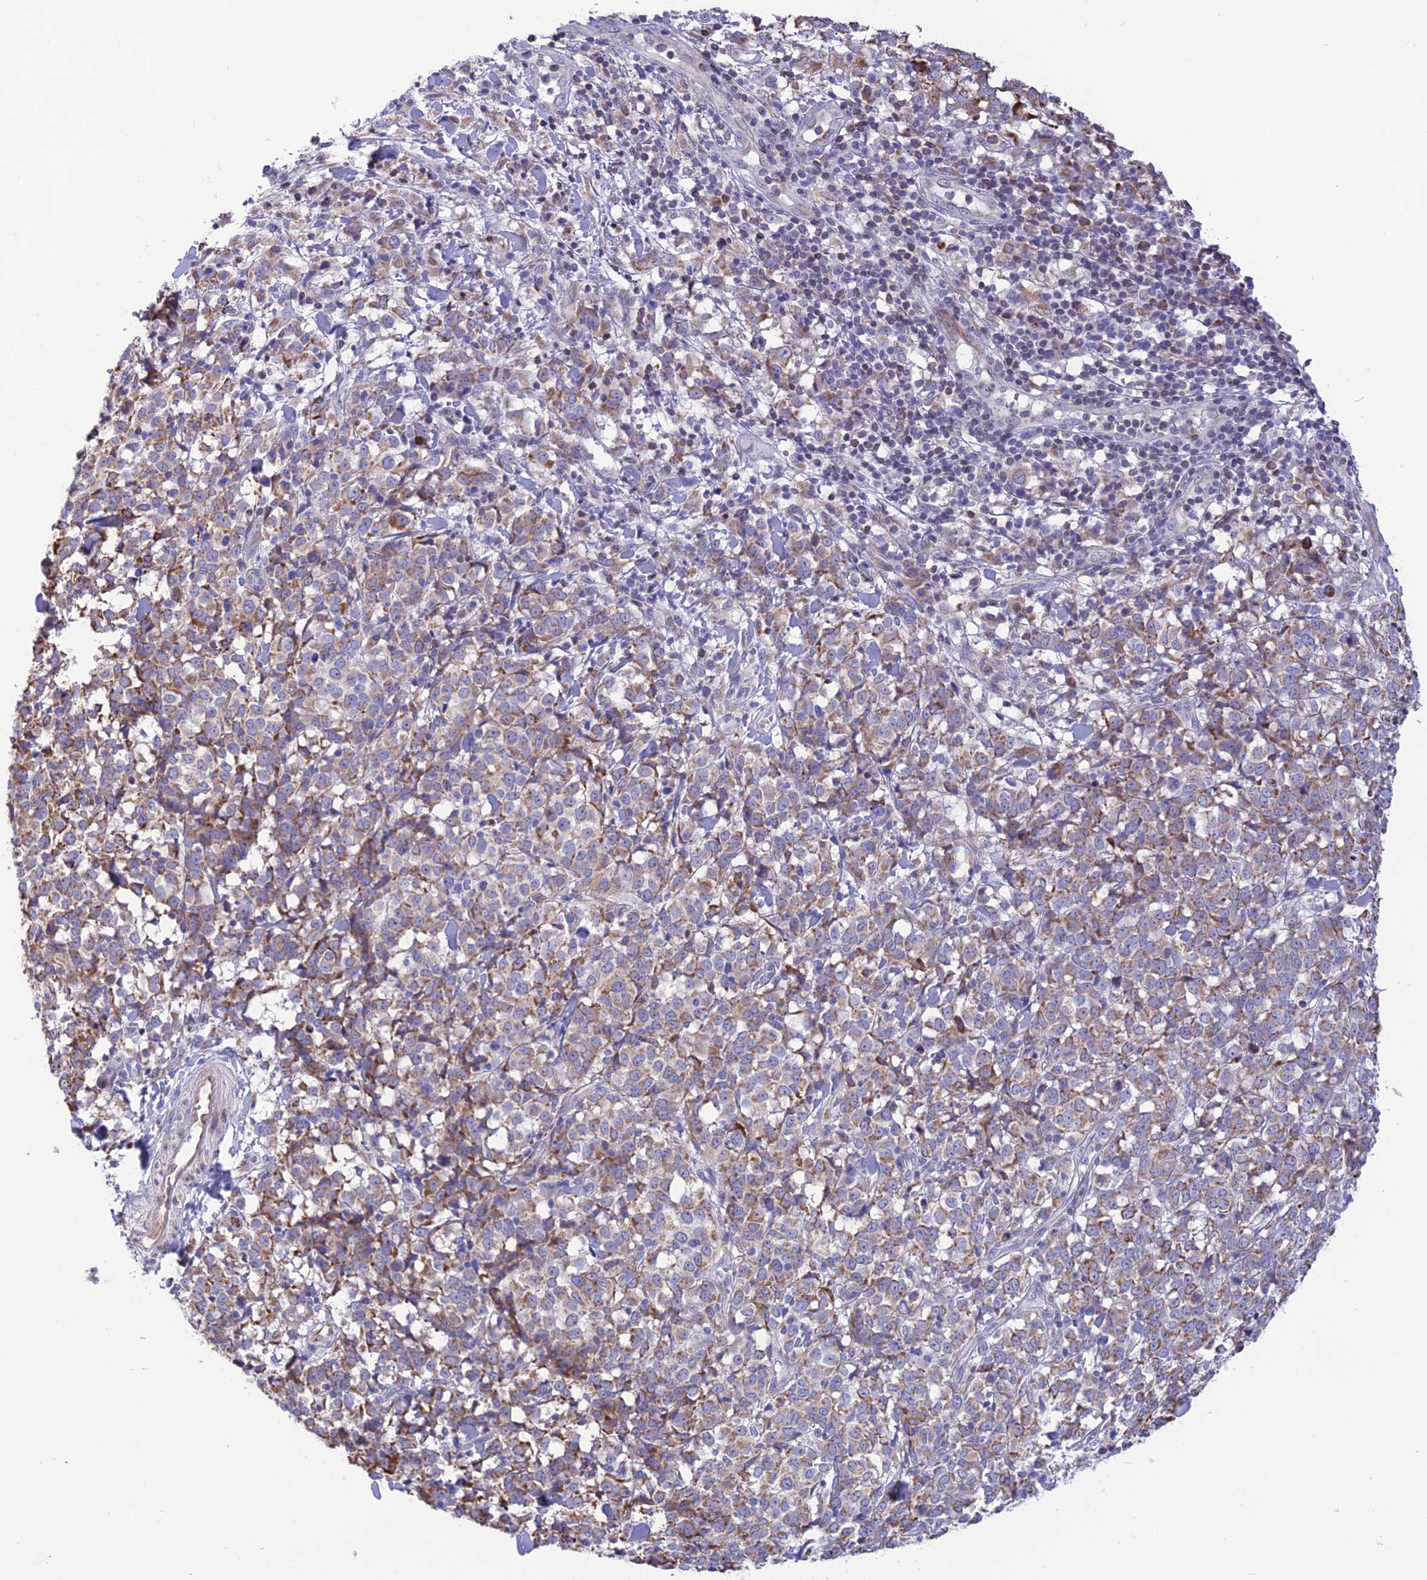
{"staining": {"intensity": "moderate", "quantity": "25%-75%", "location": "cytoplasmic/membranous"}, "tissue": "melanoma", "cell_type": "Tumor cells", "image_type": "cancer", "snomed": [{"axis": "morphology", "description": "Malignant melanoma, NOS"}, {"axis": "topography", "description": "Skin"}], "caption": "There is medium levels of moderate cytoplasmic/membranous staining in tumor cells of melanoma, as demonstrated by immunohistochemical staining (brown color).", "gene": "DOC2B", "patient": {"sex": "female", "age": 72}}